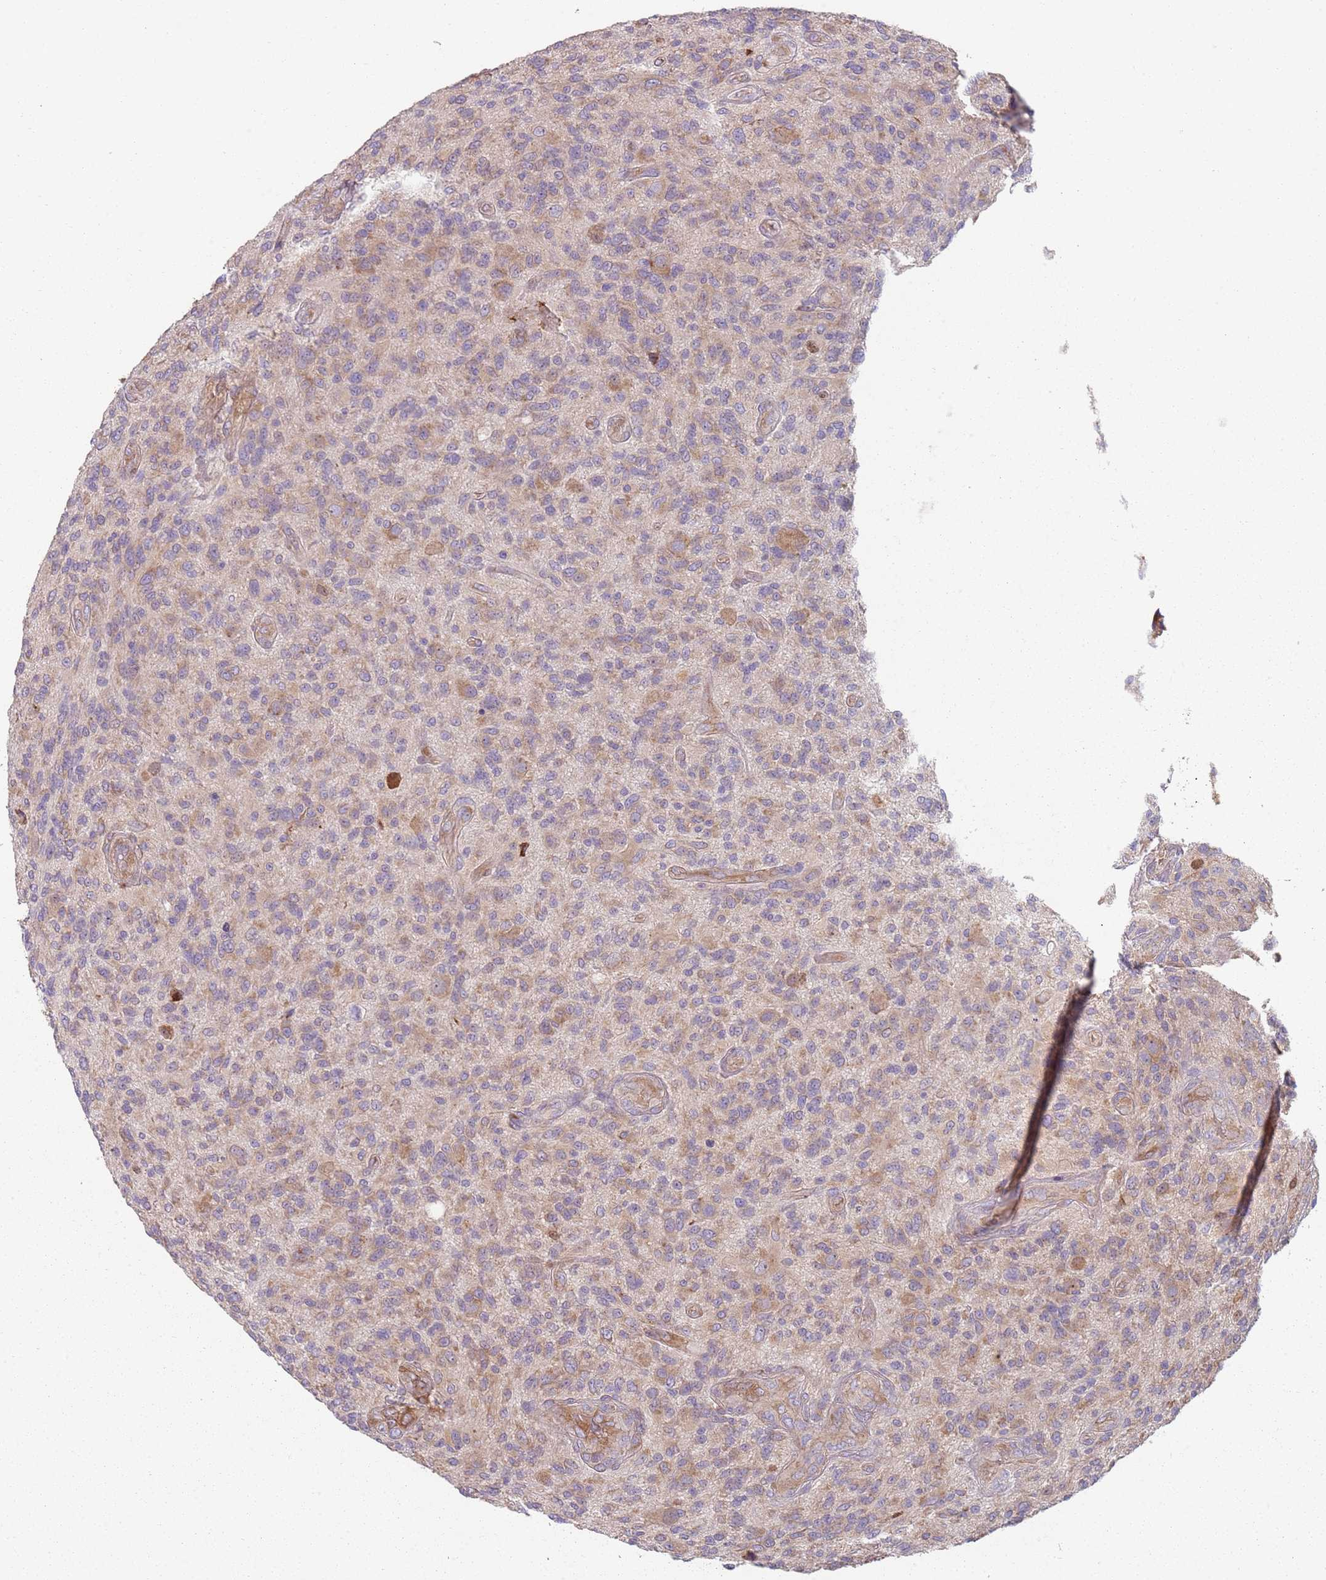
{"staining": {"intensity": "weak", "quantity": "25%-75%", "location": "cytoplasmic/membranous"}, "tissue": "glioma", "cell_type": "Tumor cells", "image_type": "cancer", "snomed": [{"axis": "morphology", "description": "Glioma, malignant, High grade"}, {"axis": "topography", "description": "Brain"}], "caption": "Malignant glioma (high-grade) tissue exhibits weak cytoplasmic/membranous staining in about 25%-75% of tumor cells, visualized by immunohistochemistry.", "gene": "SPATA2", "patient": {"sex": "male", "age": 47}}